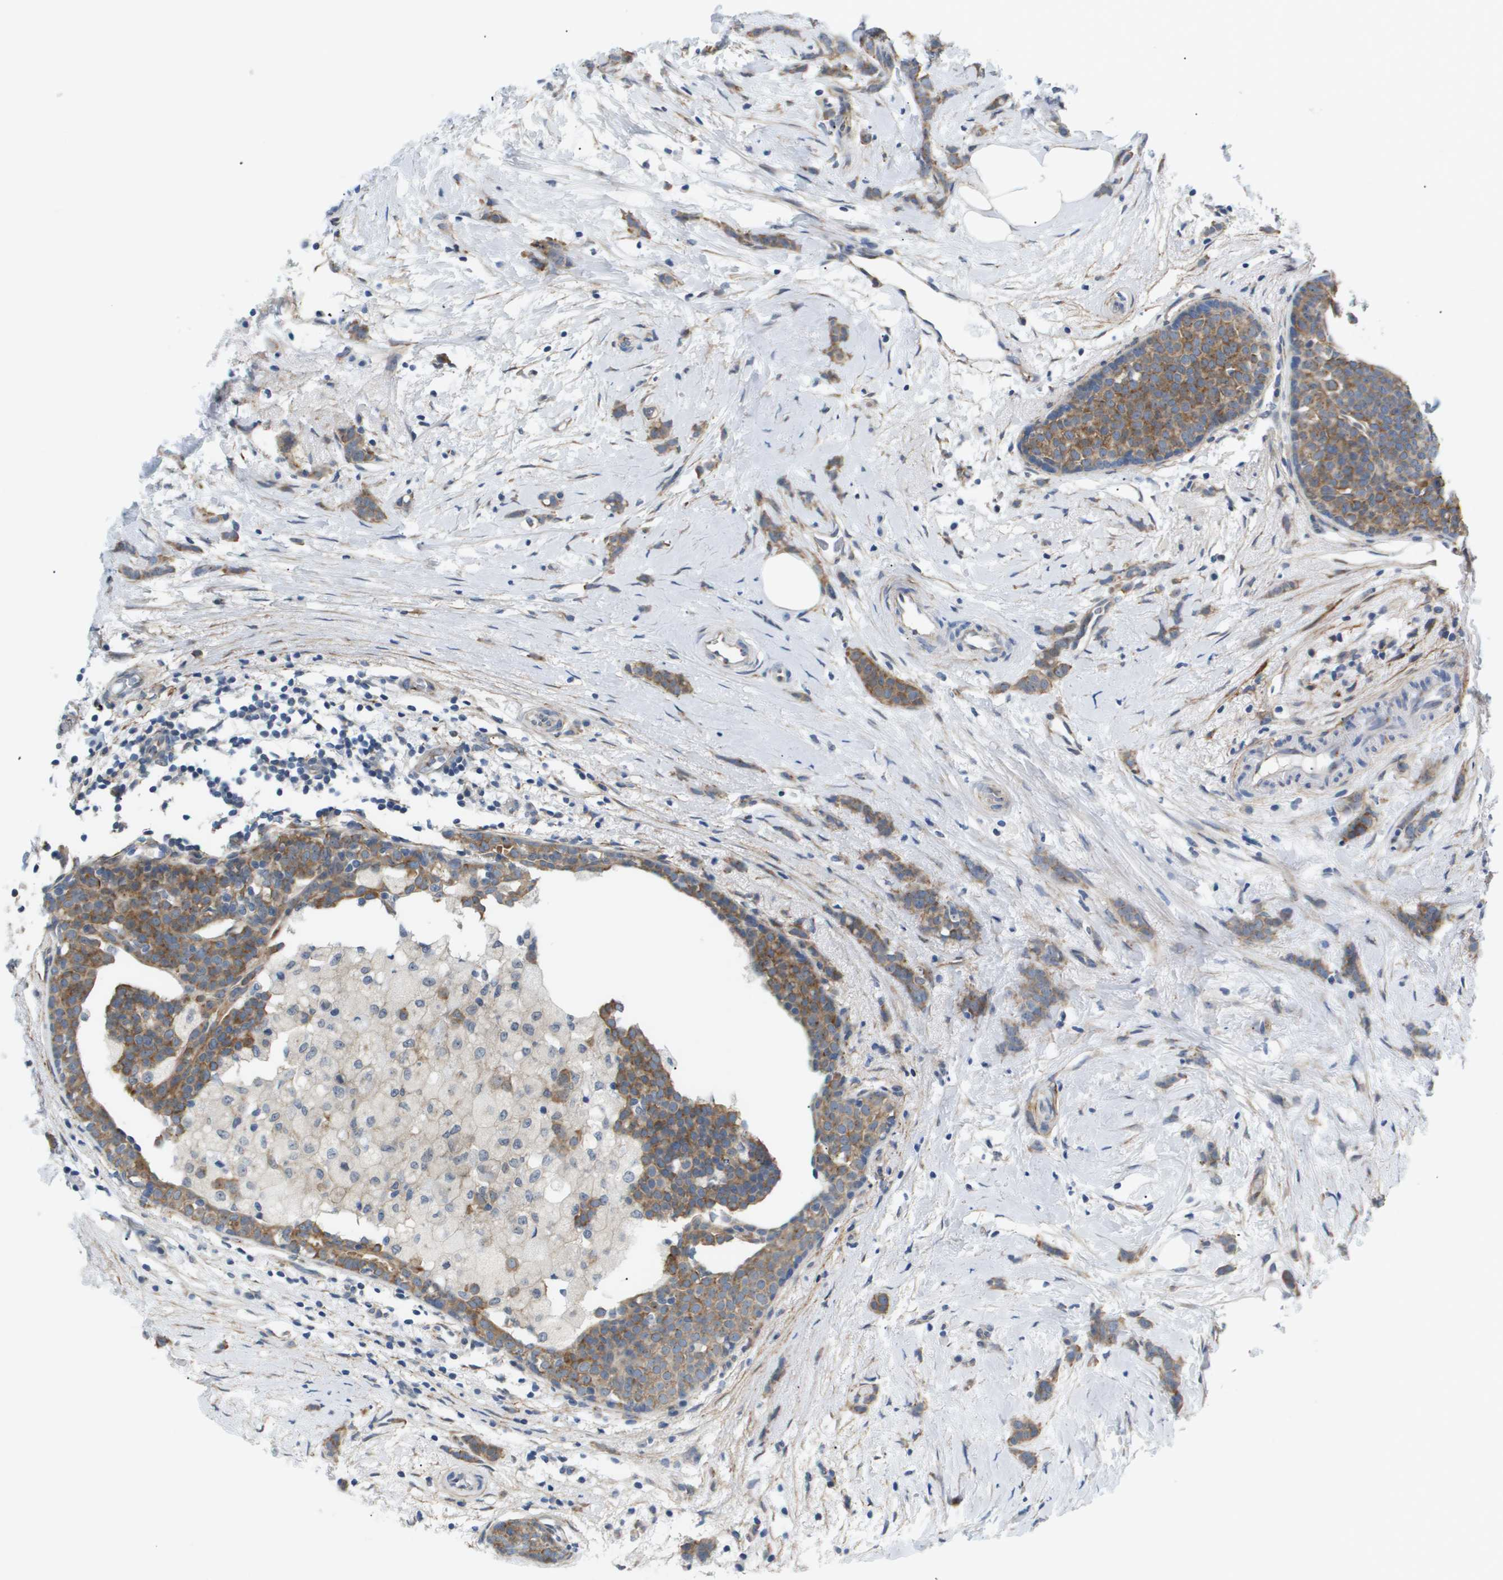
{"staining": {"intensity": "weak", "quantity": ">75%", "location": "cytoplasmic/membranous"}, "tissue": "breast cancer", "cell_type": "Tumor cells", "image_type": "cancer", "snomed": [{"axis": "morphology", "description": "Lobular carcinoma, in situ"}, {"axis": "morphology", "description": "Lobular carcinoma"}, {"axis": "topography", "description": "Breast"}], "caption": "DAB immunohistochemical staining of breast cancer (lobular carcinoma) exhibits weak cytoplasmic/membranous protein positivity in about >75% of tumor cells.", "gene": "OTUD5", "patient": {"sex": "female", "age": 41}}